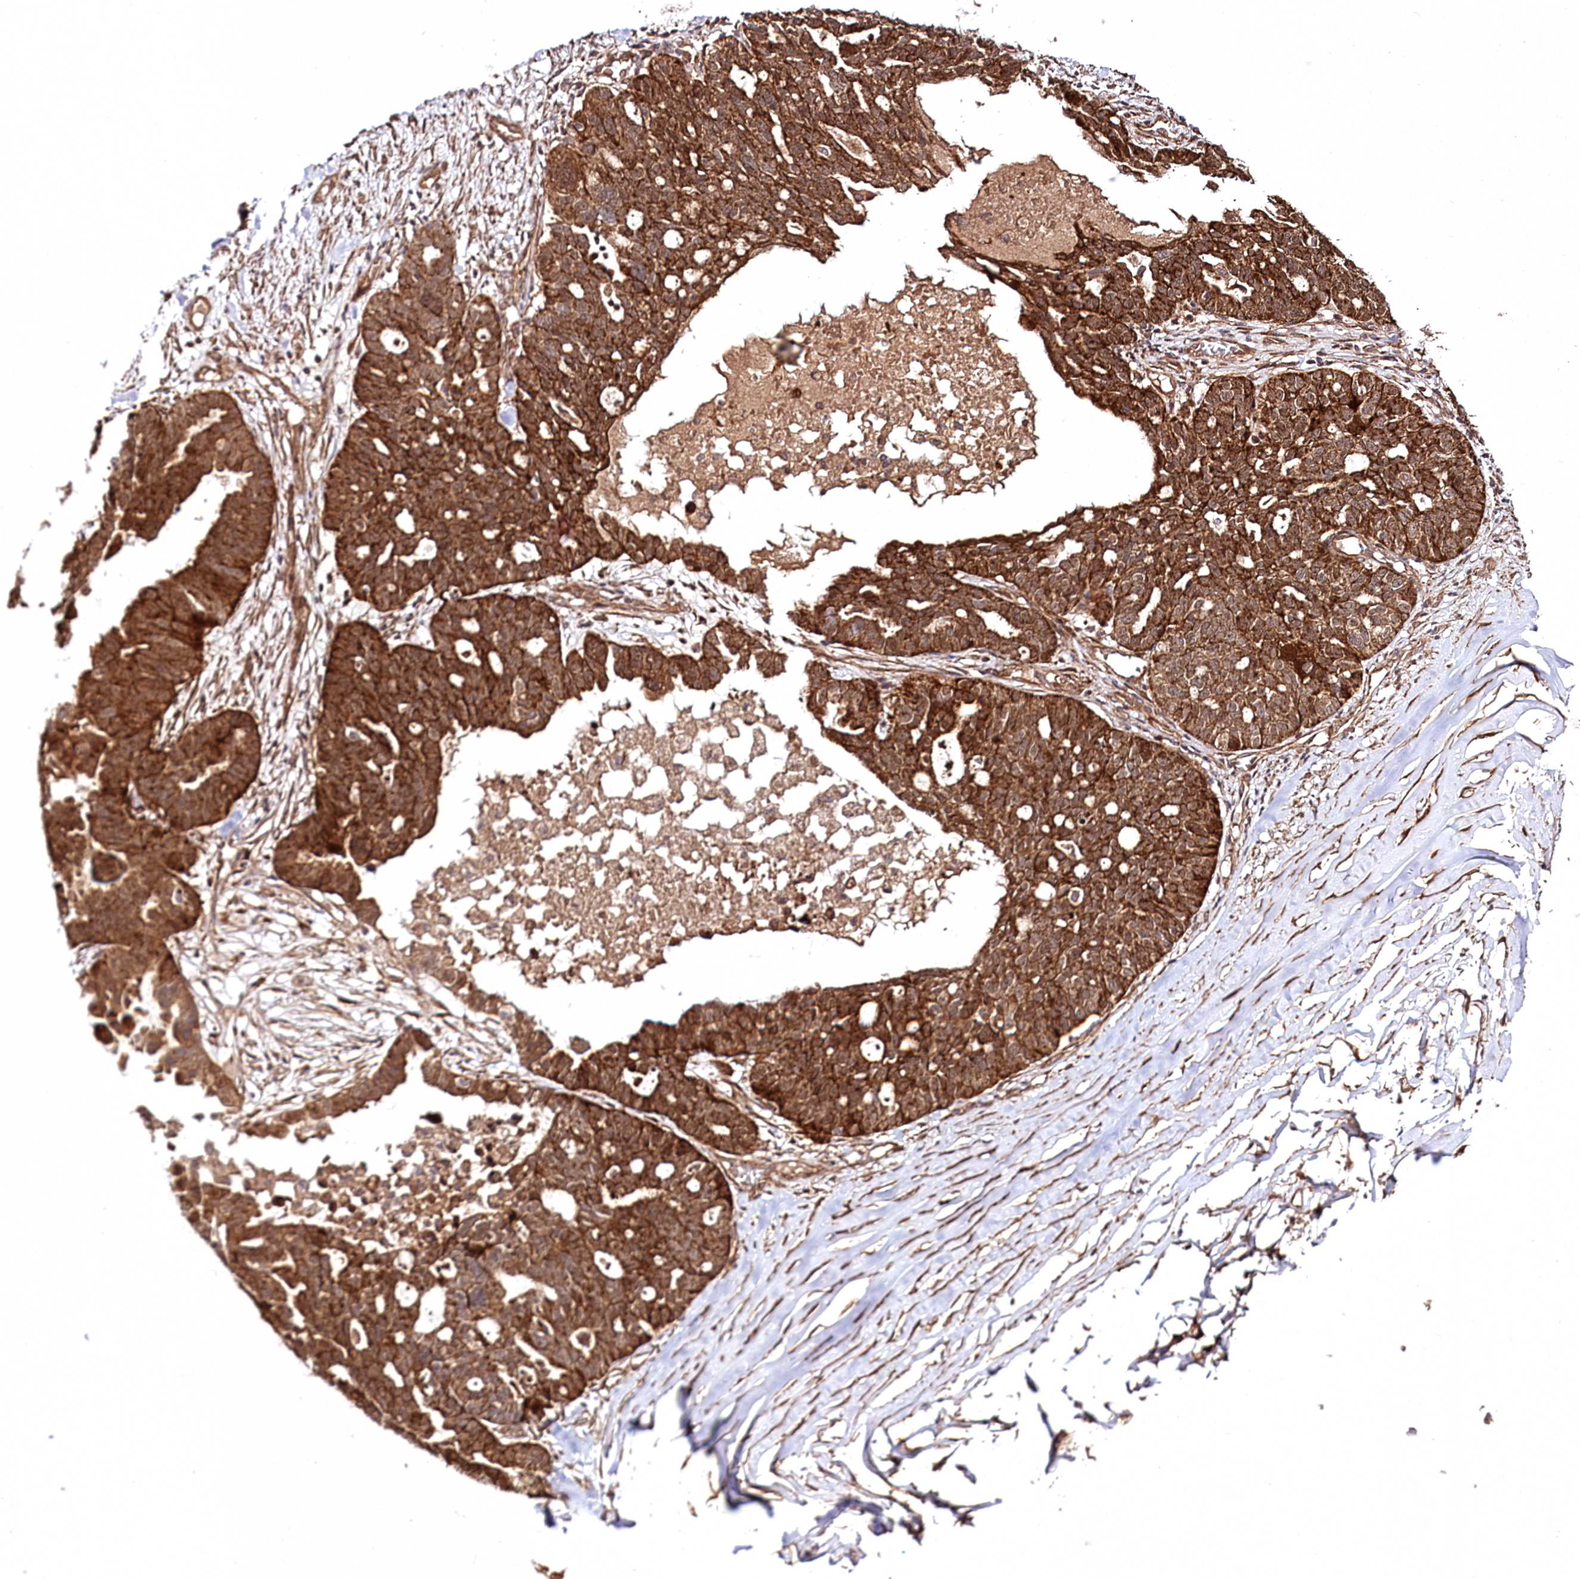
{"staining": {"intensity": "strong", "quantity": ">75%", "location": "cytoplasmic/membranous"}, "tissue": "ovarian cancer", "cell_type": "Tumor cells", "image_type": "cancer", "snomed": [{"axis": "morphology", "description": "Cystadenocarcinoma, serous, NOS"}, {"axis": "topography", "description": "Ovary"}], "caption": "The micrograph demonstrates staining of ovarian cancer, revealing strong cytoplasmic/membranous protein expression (brown color) within tumor cells.", "gene": "REXO2", "patient": {"sex": "female", "age": 59}}